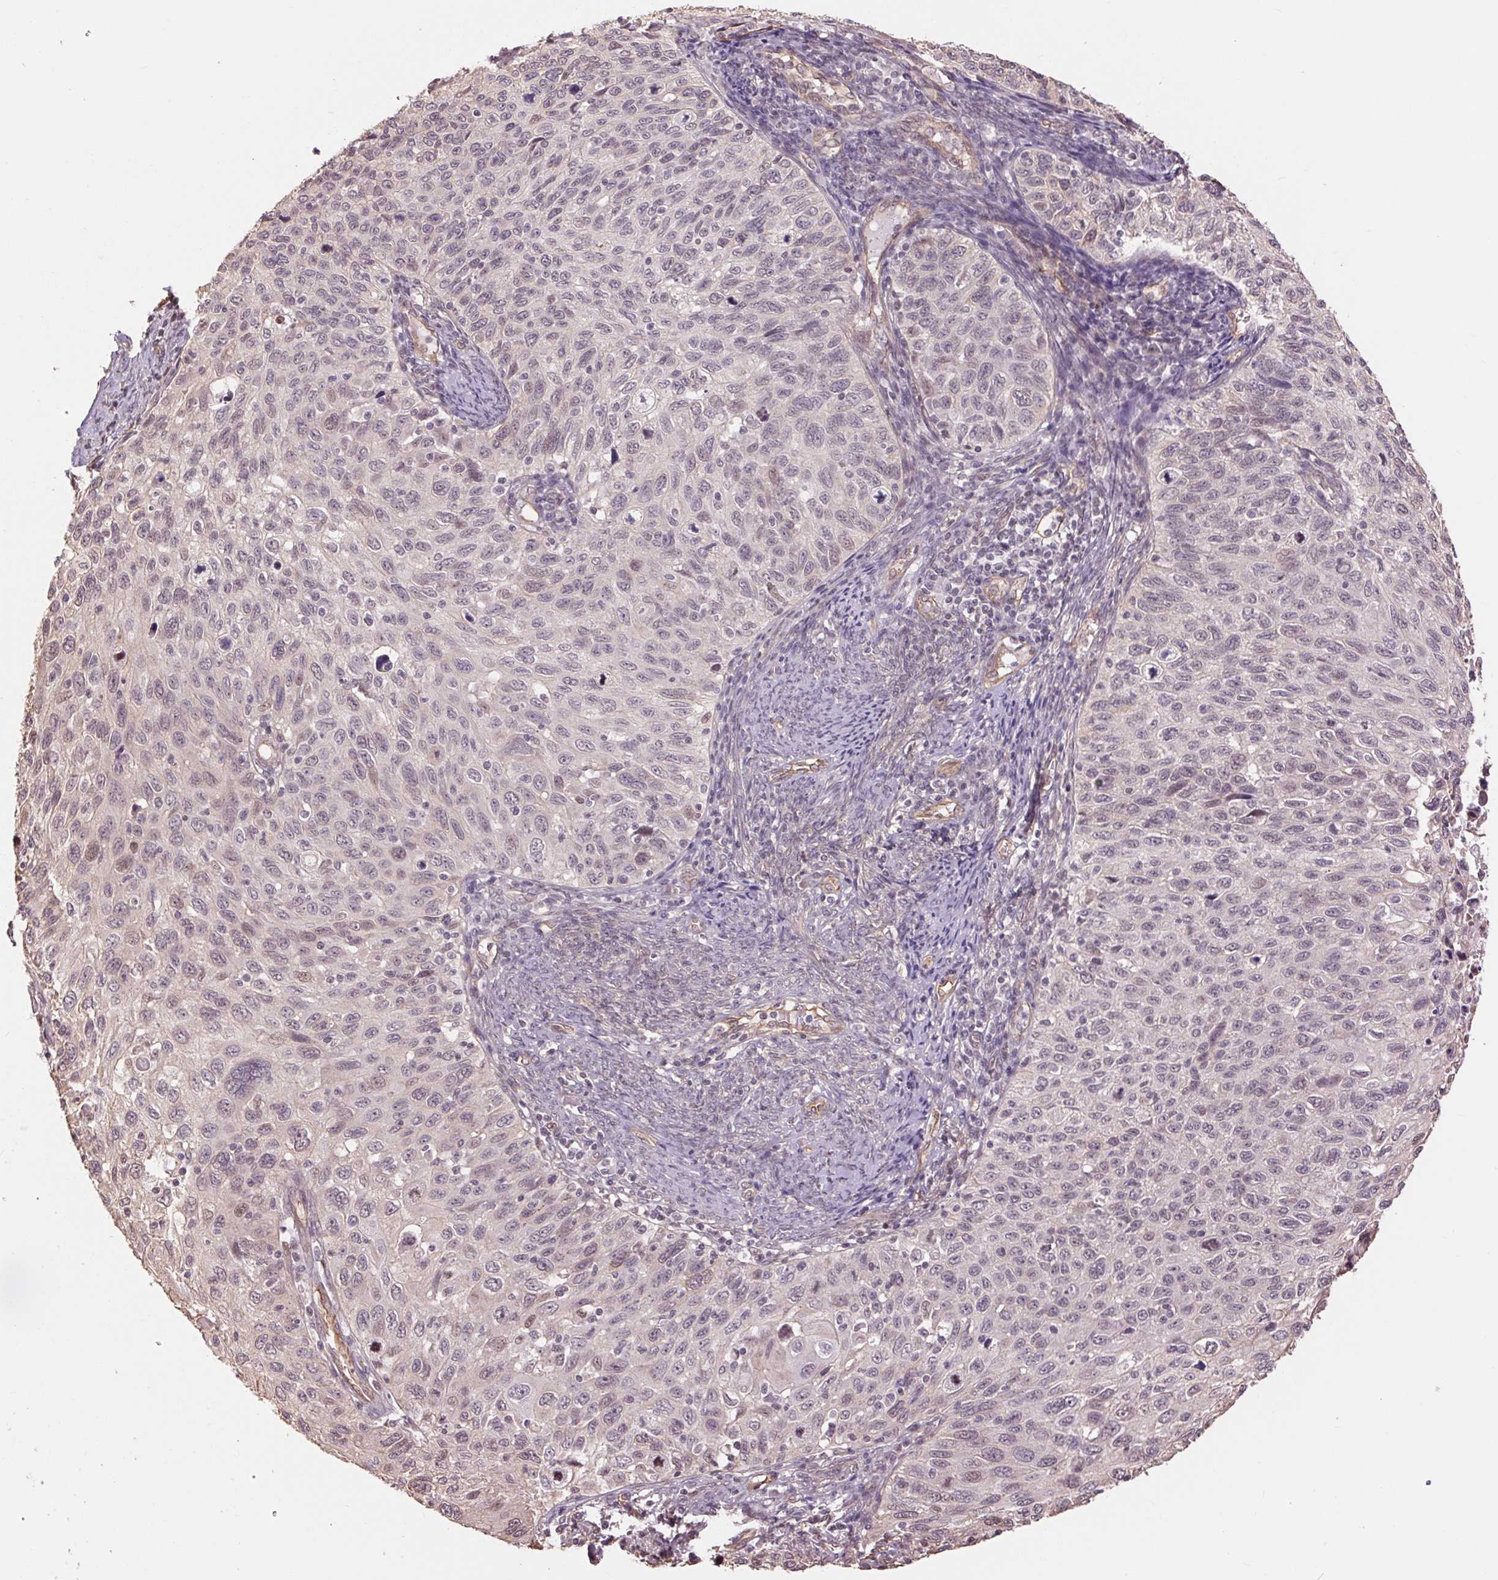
{"staining": {"intensity": "negative", "quantity": "none", "location": "none"}, "tissue": "cervical cancer", "cell_type": "Tumor cells", "image_type": "cancer", "snomed": [{"axis": "morphology", "description": "Squamous cell carcinoma, NOS"}, {"axis": "topography", "description": "Cervix"}], "caption": "Cervical squamous cell carcinoma was stained to show a protein in brown. There is no significant positivity in tumor cells.", "gene": "PALM", "patient": {"sex": "female", "age": 70}}